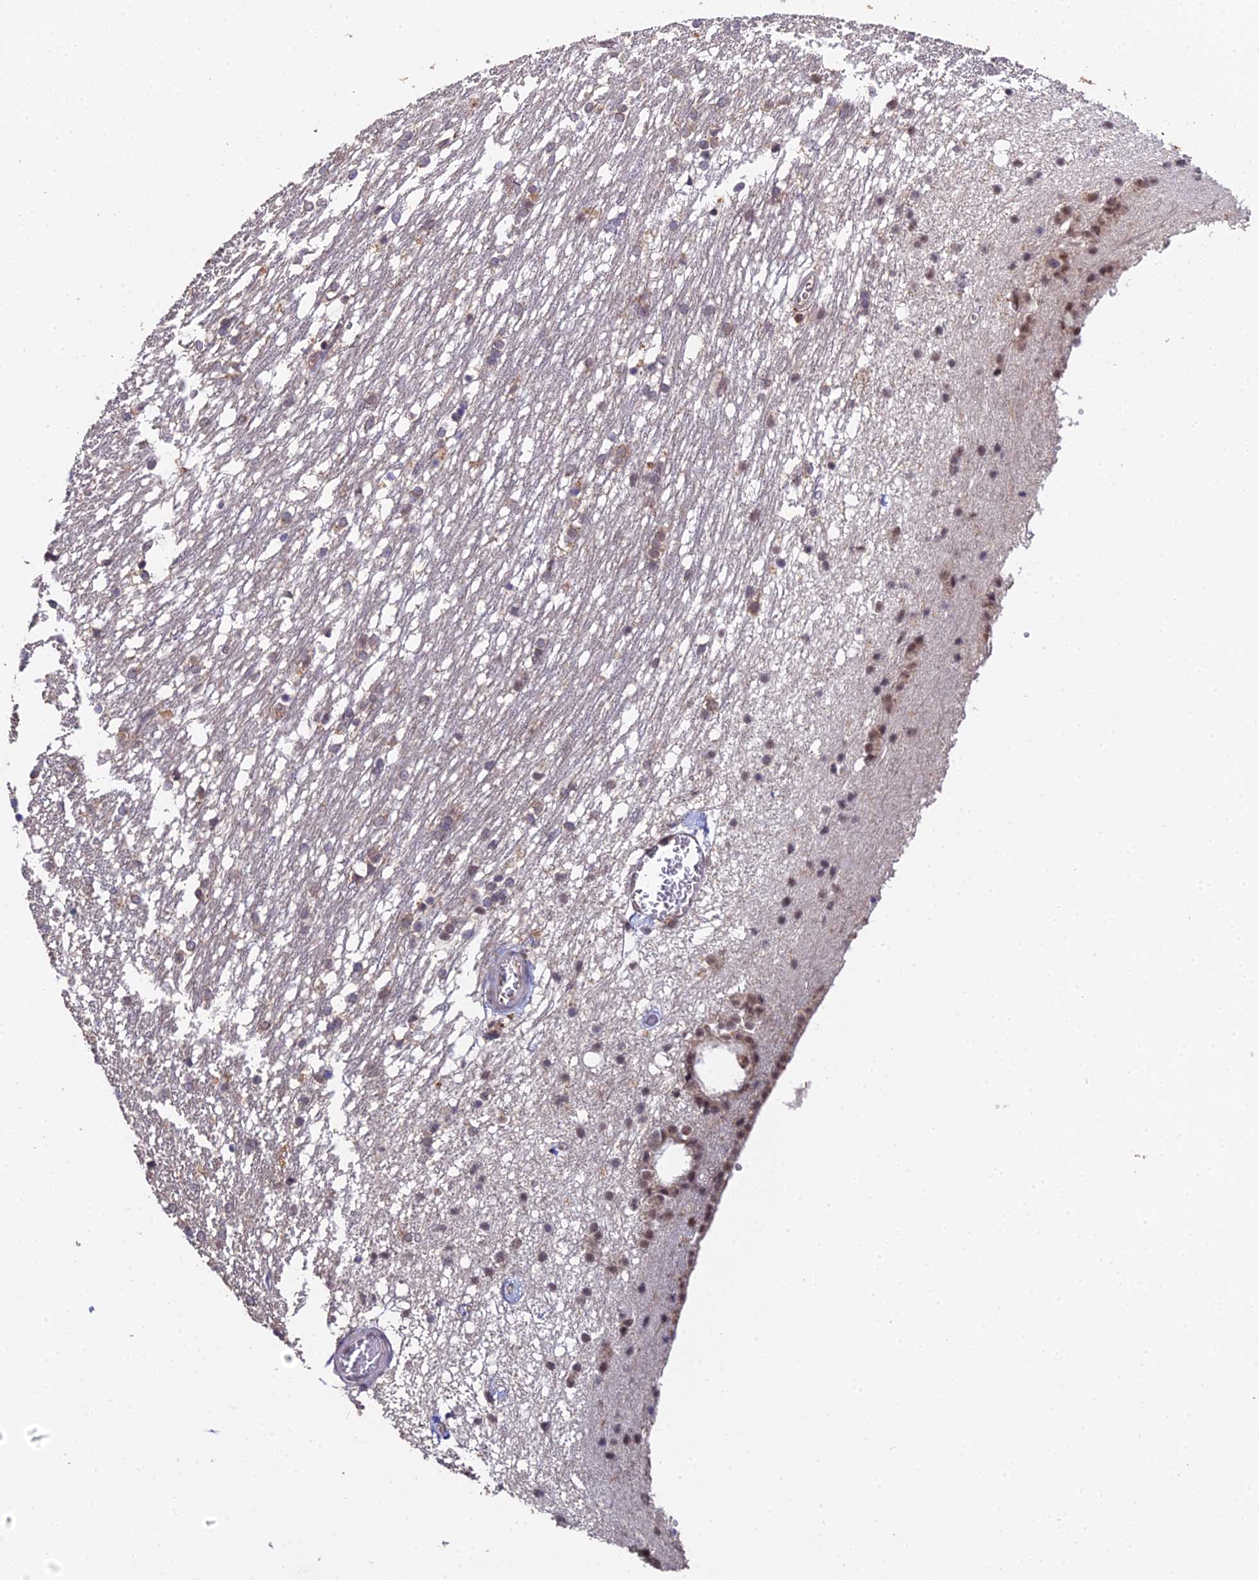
{"staining": {"intensity": "weak", "quantity": "25%-75%", "location": "cytoplasmic/membranous"}, "tissue": "caudate", "cell_type": "Glial cells", "image_type": "normal", "snomed": [{"axis": "morphology", "description": "Normal tissue, NOS"}, {"axis": "topography", "description": "Lateral ventricle wall"}], "caption": "The immunohistochemical stain labels weak cytoplasmic/membranous expression in glial cells of normal caudate.", "gene": "TPRX1", "patient": {"sex": "female", "age": 19}}